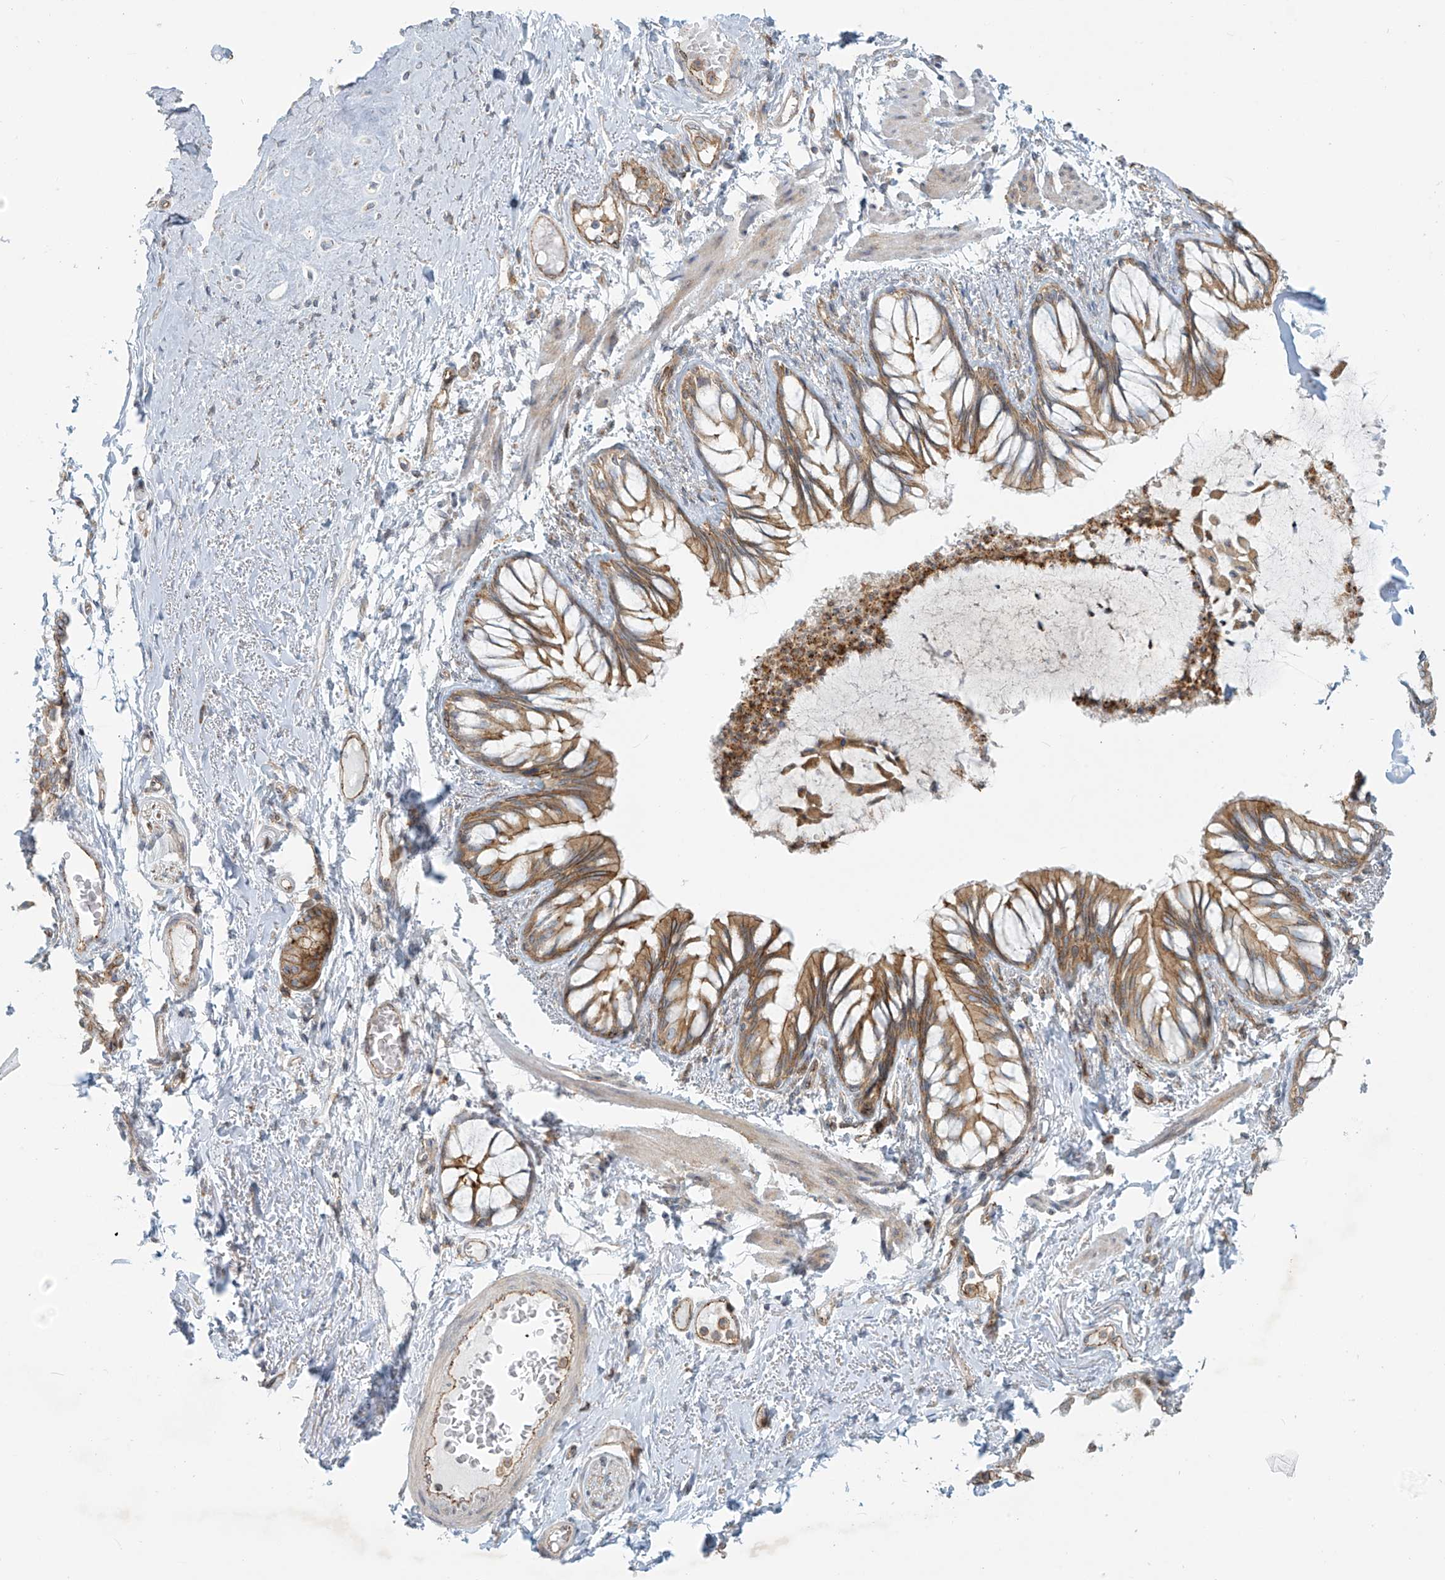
{"staining": {"intensity": "weak", "quantity": ">75%", "location": "cytoplasmic/membranous"}, "tissue": "bronchus", "cell_type": "Respiratory epithelial cells", "image_type": "normal", "snomed": [{"axis": "morphology", "description": "Normal tissue, NOS"}, {"axis": "topography", "description": "Cartilage tissue"}, {"axis": "topography", "description": "Bronchus"}, {"axis": "topography", "description": "Lung"}], "caption": "Immunohistochemistry (IHC) (DAB) staining of normal bronchus displays weak cytoplasmic/membranous protein expression in approximately >75% of respiratory epithelial cells. The staining was performed using DAB, with brown indicating positive protein expression. Nuclei are stained blue with hematoxylin.", "gene": "LZTS3", "patient": {"sex": "female", "age": 49}}